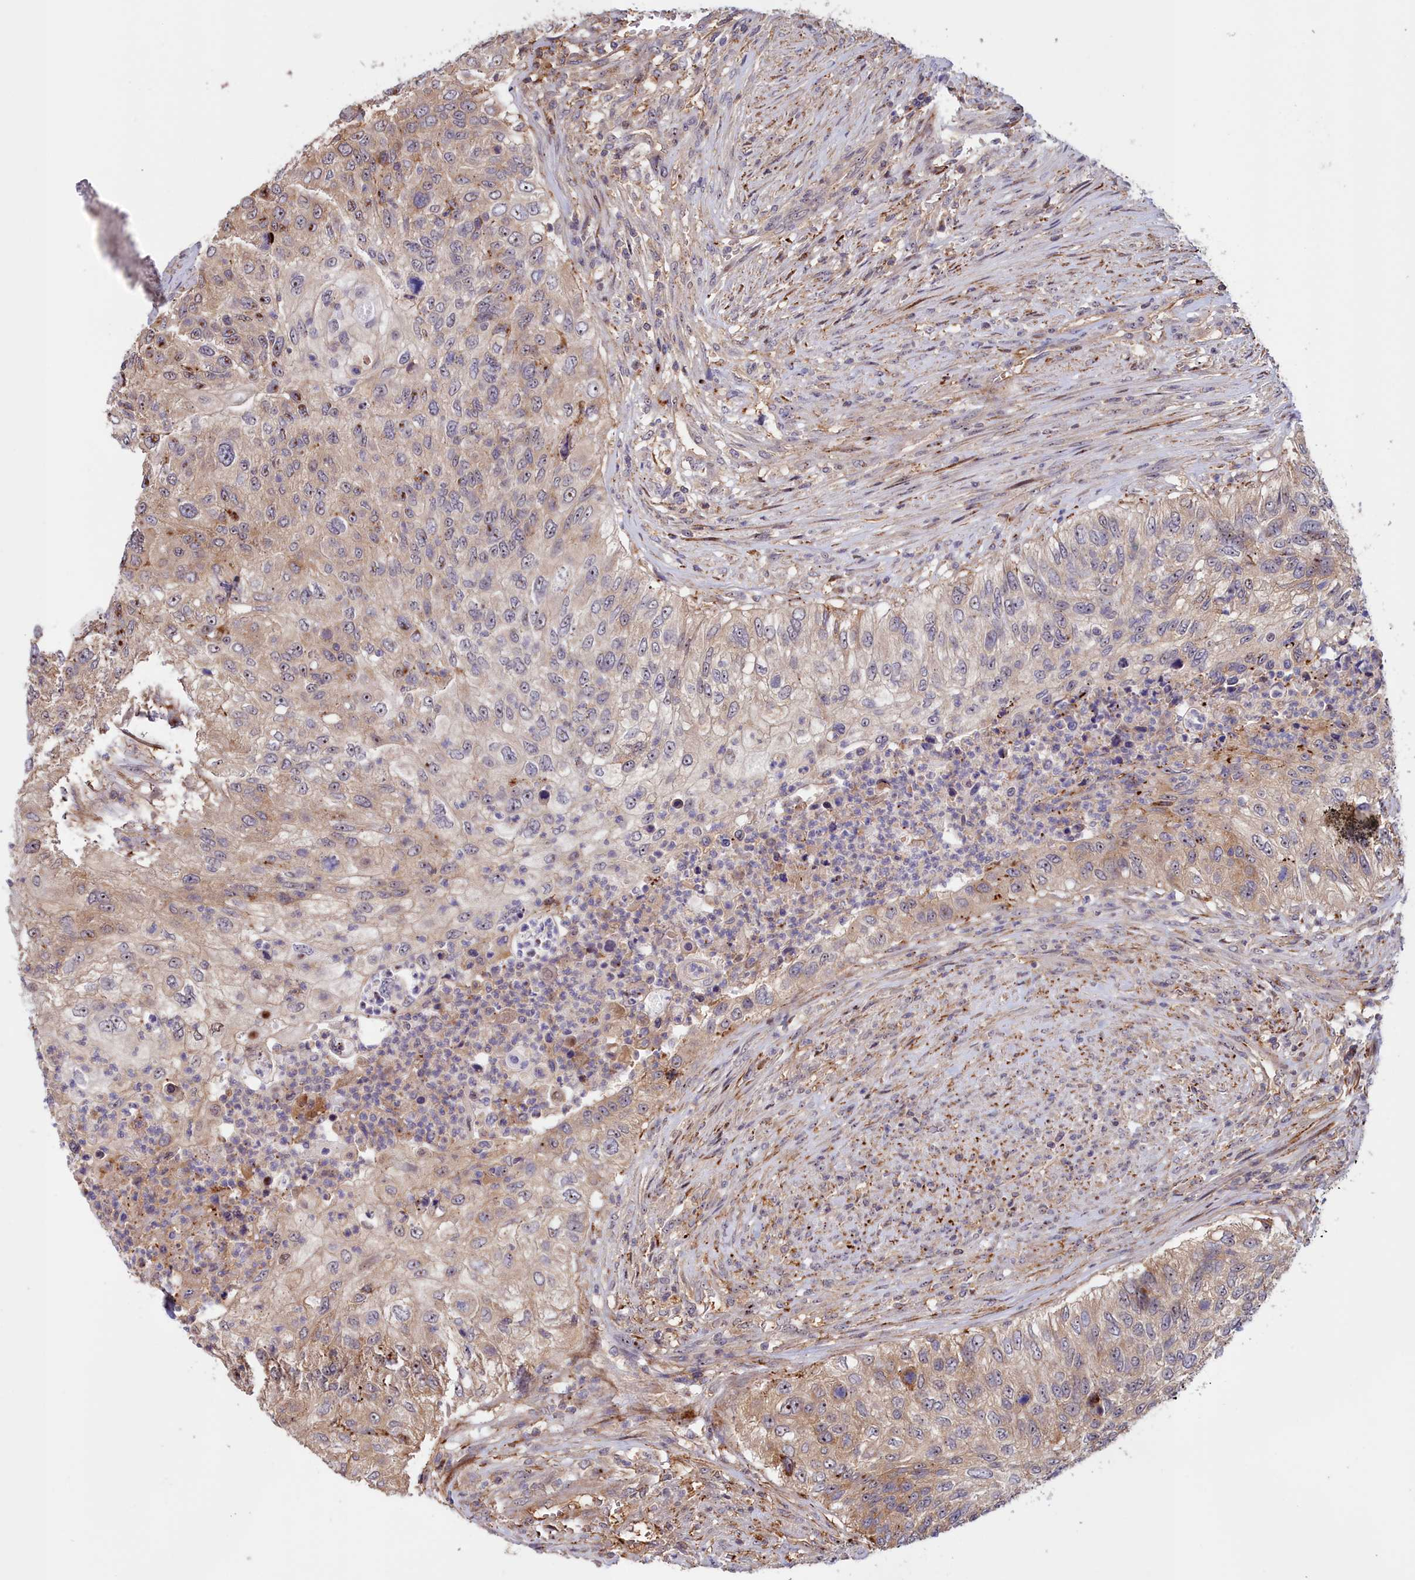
{"staining": {"intensity": "moderate", "quantity": "25%-75%", "location": "cytoplasmic/membranous,nuclear"}, "tissue": "urothelial cancer", "cell_type": "Tumor cells", "image_type": "cancer", "snomed": [{"axis": "morphology", "description": "Urothelial carcinoma, High grade"}, {"axis": "topography", "description": "Urinary bladder"}], "caption": "Urothelial carcinoma (high-grade) stained for a protein displays moderate cytoplasmic/membranous and nuclear positivity in tumor cells.", "gene": "NEURL4", "patient": {"sex": "female", "age": 60}}